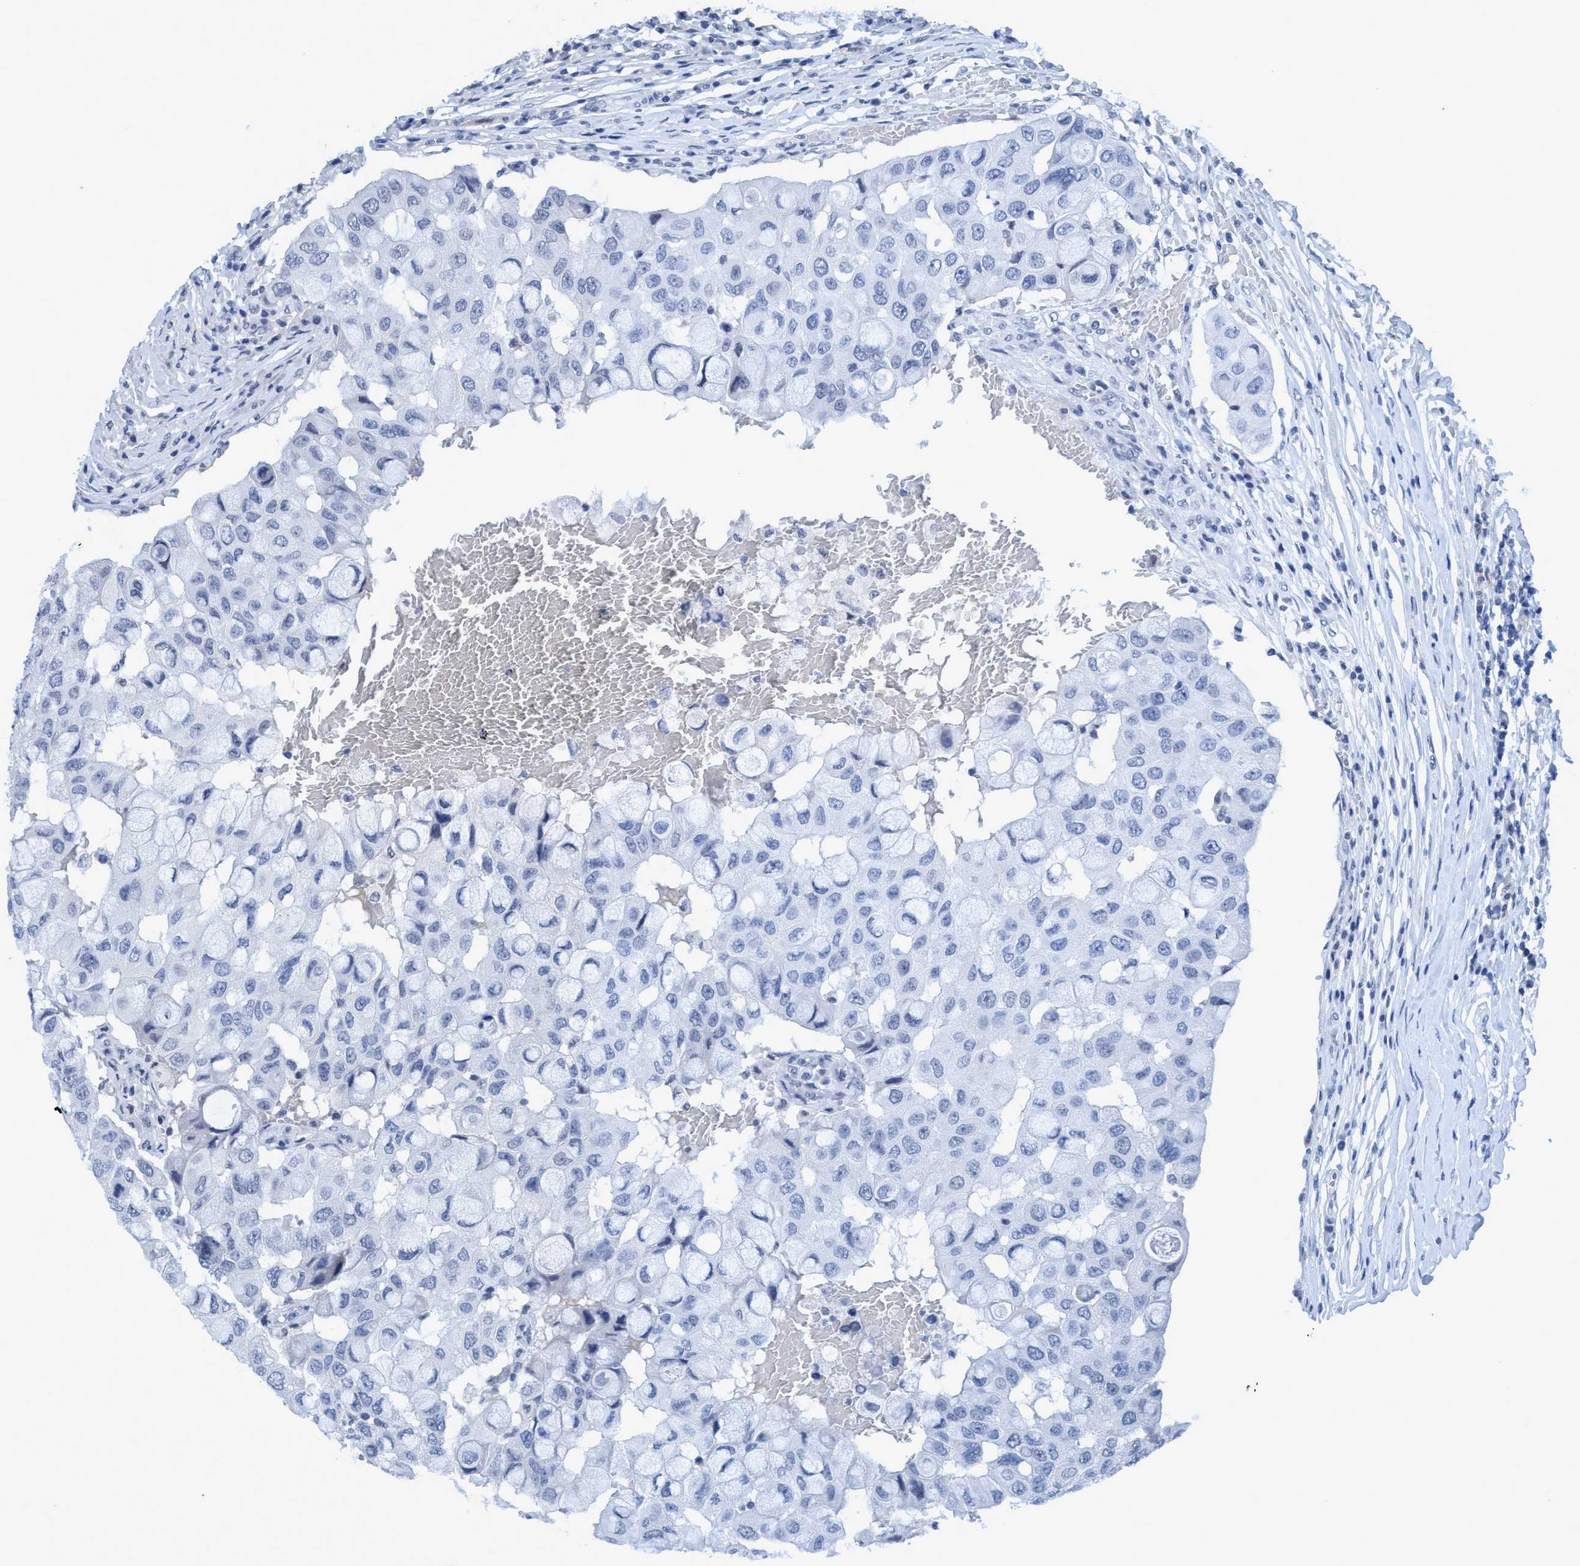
{"staining": {"intensity": "negative", "quantity": "none", "location": "none"}, "tissue": "breast cancer", "cell_type": "Tumor cells", "image_type": "cancer", "snomed": [{"axis": "morphology", "description": "Duct carcinoma"}, {"axis": "topography", "description": "Breast"}], "caption": "Immunohistochemical staining of breast cancer (infiltrating ductal carcinoma) shows no significant positivity in tumor cells.", "gene": "DNAI1", "patient": {"sex": "female", "age": 27}}